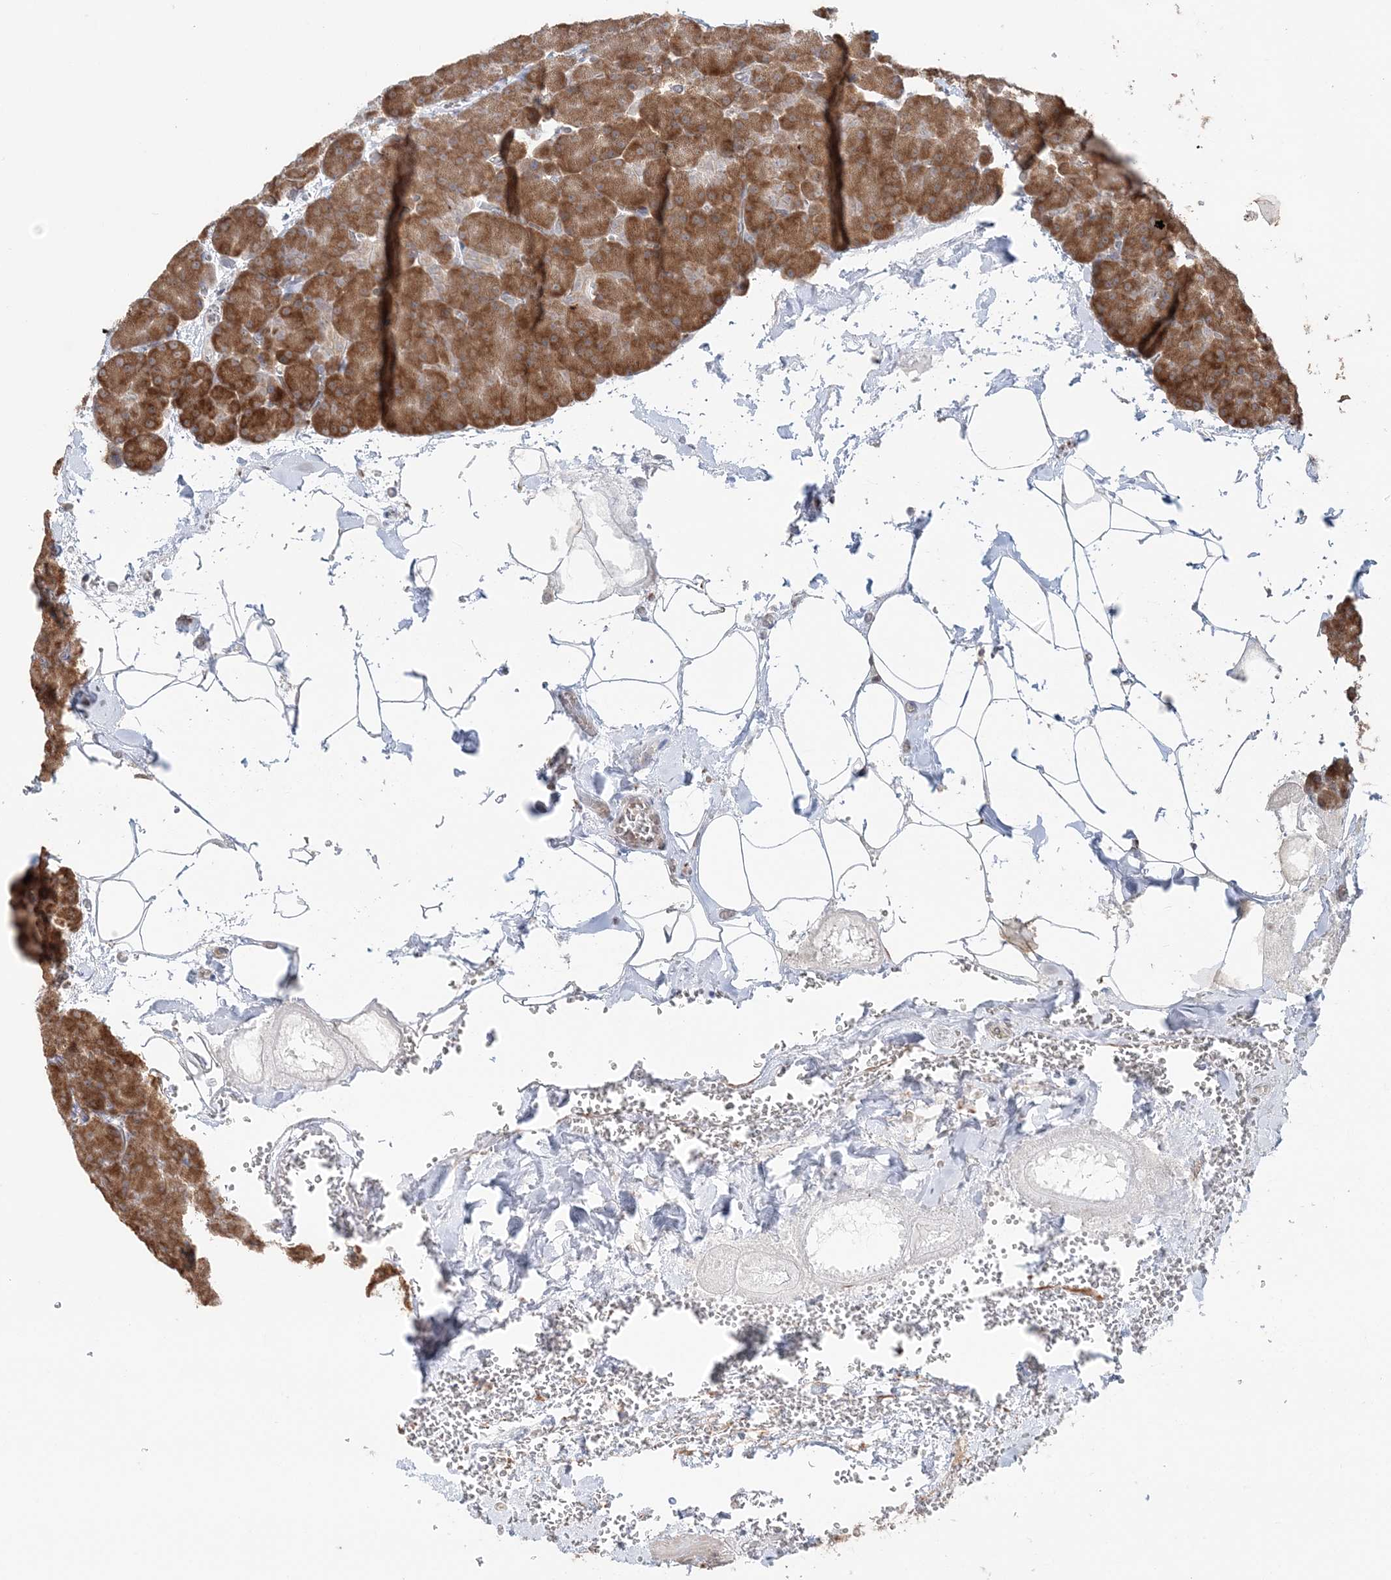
{"staining": {"intensity": "moderate", "quantity": ">75%", "location": "cytoplasmic/membranous"}, "tissue": "pancreas", "cell_type": "Exocrine glandular cells", "image_type": "normal", "snomed": [{"axis": "morphology", "description": "Normal tissue, NOS"}, {"axis": "morphology", "description": "Carcinoid, malignant, NOS"}, {"axis": "topography", "description": "Pancreas"}], "caption": "Immunohistochemistry (IHC) staining of unremarkable pancreas, which displays medium levels of moderate cytoplasmic/membranous positivity in approximately >75% of exocrine glandular cells indicating moderate cytoplasmic/membranous protein positivity. The staining was performed using DAB (brown) for protein detection and nuclei were counterstained in hematoxylin (blue).", "gene": "TMED10", "patient": {"sex": "female", "age": 35}}